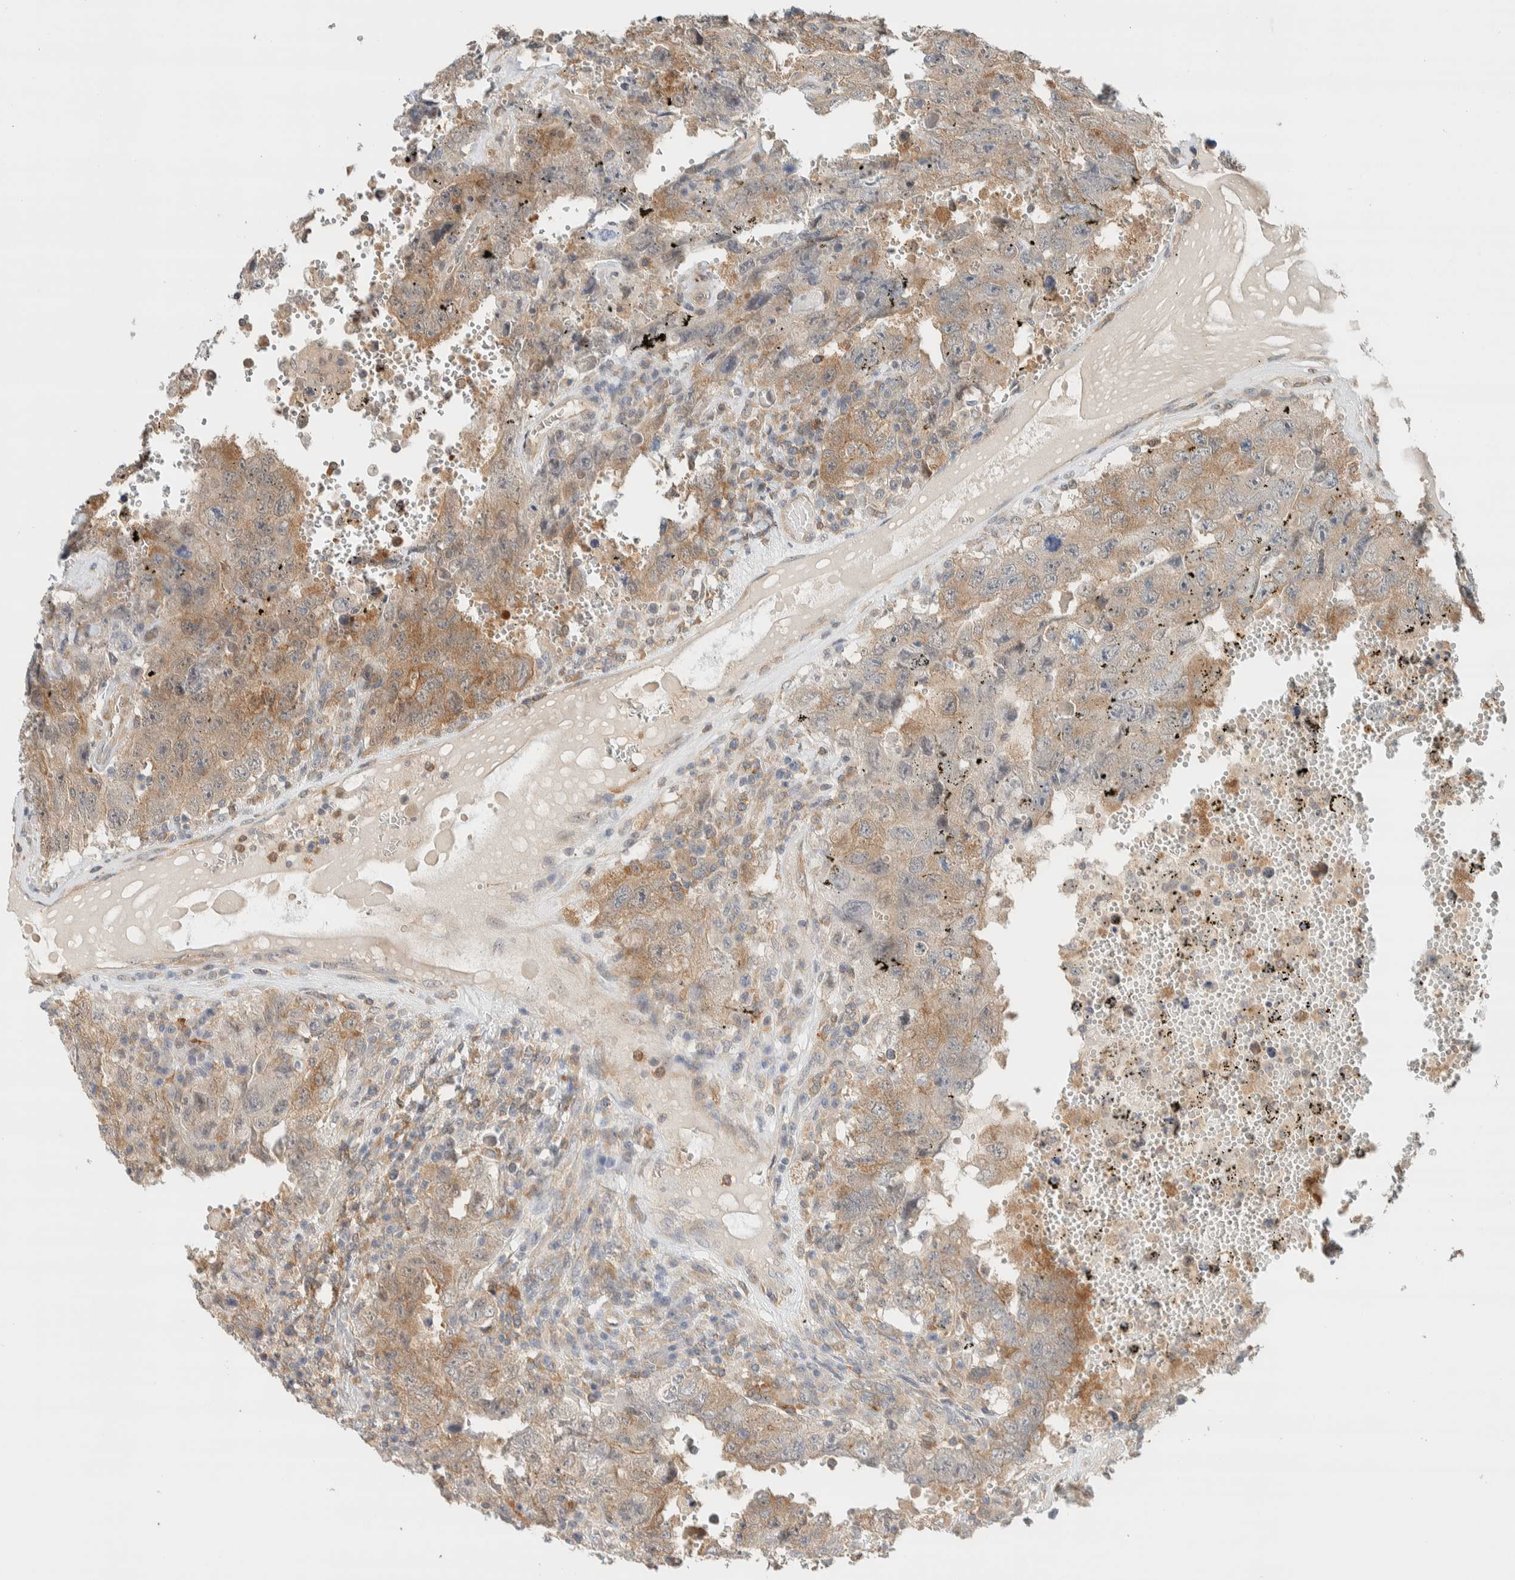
{"staining": {"intensity": "moderate", "quantity": "25%-75%", "location": "cytoplasmic/membranous"}, "tissue": "testis cancer", "cell_type": "Tumor cells", "image_type": "cancer", "snomed": [{"axis": "morphology", "description": "Carcinoma, Embryonal, NOS"}, {"axis": "topography", "description": "Testis"}], "caption": "High-power microscopy captured an immunohistochemistry (IHC) histopathology image of testis cancer, revealing moderate cytoplasmic/membranous positivity in about 25%-75% of tumor cells. Ihc stains the protein in brown and the nuclei are stained blue.", "gene": "RAB11FIP1", "patient": {"sex": "male", "age": 26}}